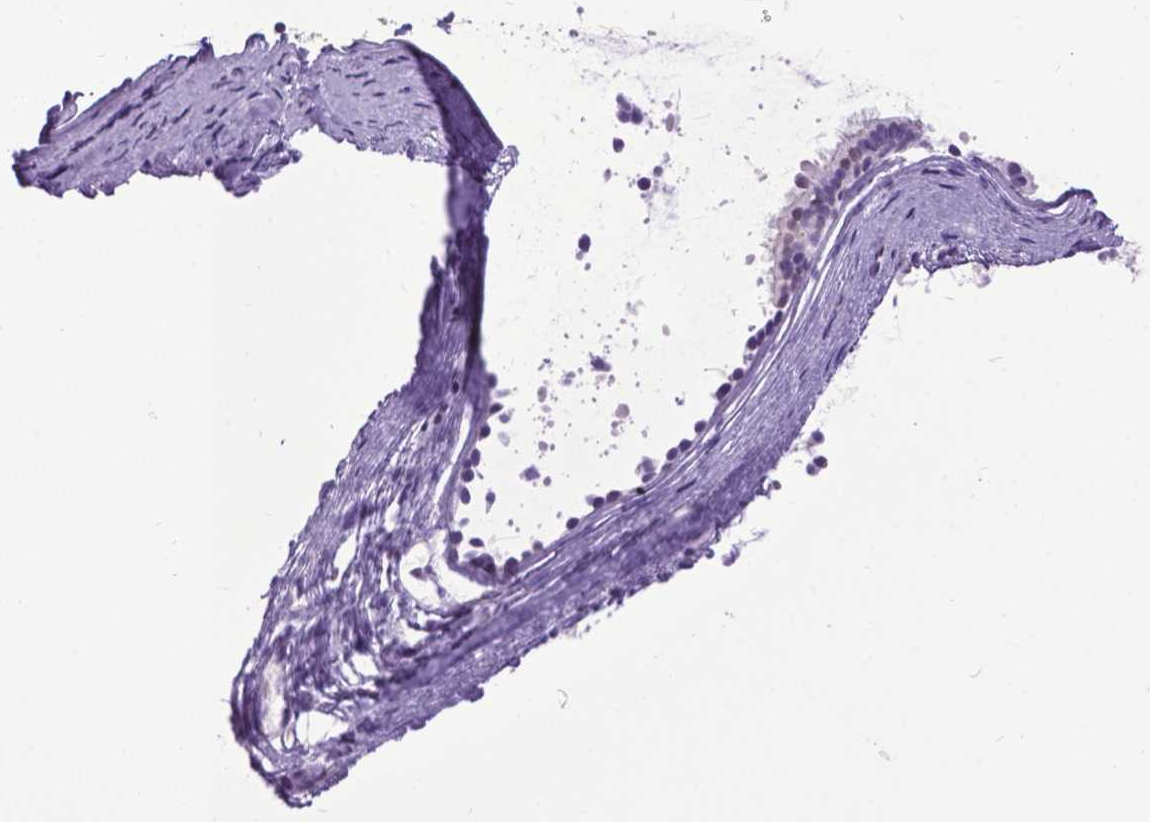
{"staining": {"intensity": "negative", "quantity": "none", "location": "none"}, "tissue": "nasopharynx", "cell_type": "Respiratory epithelial cells", "image_type": "normal", "snomed": [{"axis": "morphology", "description": "Normal tissue, NOS"}, {"axis": "topography", "description": "Nasopharynx"}], "caption": "The histopathology image reveals no staining of respiratory epithelial cells in unremarkable nasopharynx. (DAB immunohistochemistry, high magnification).", "gene": "MARCHF10", "patient": {"sex": "male", "age": 77}}